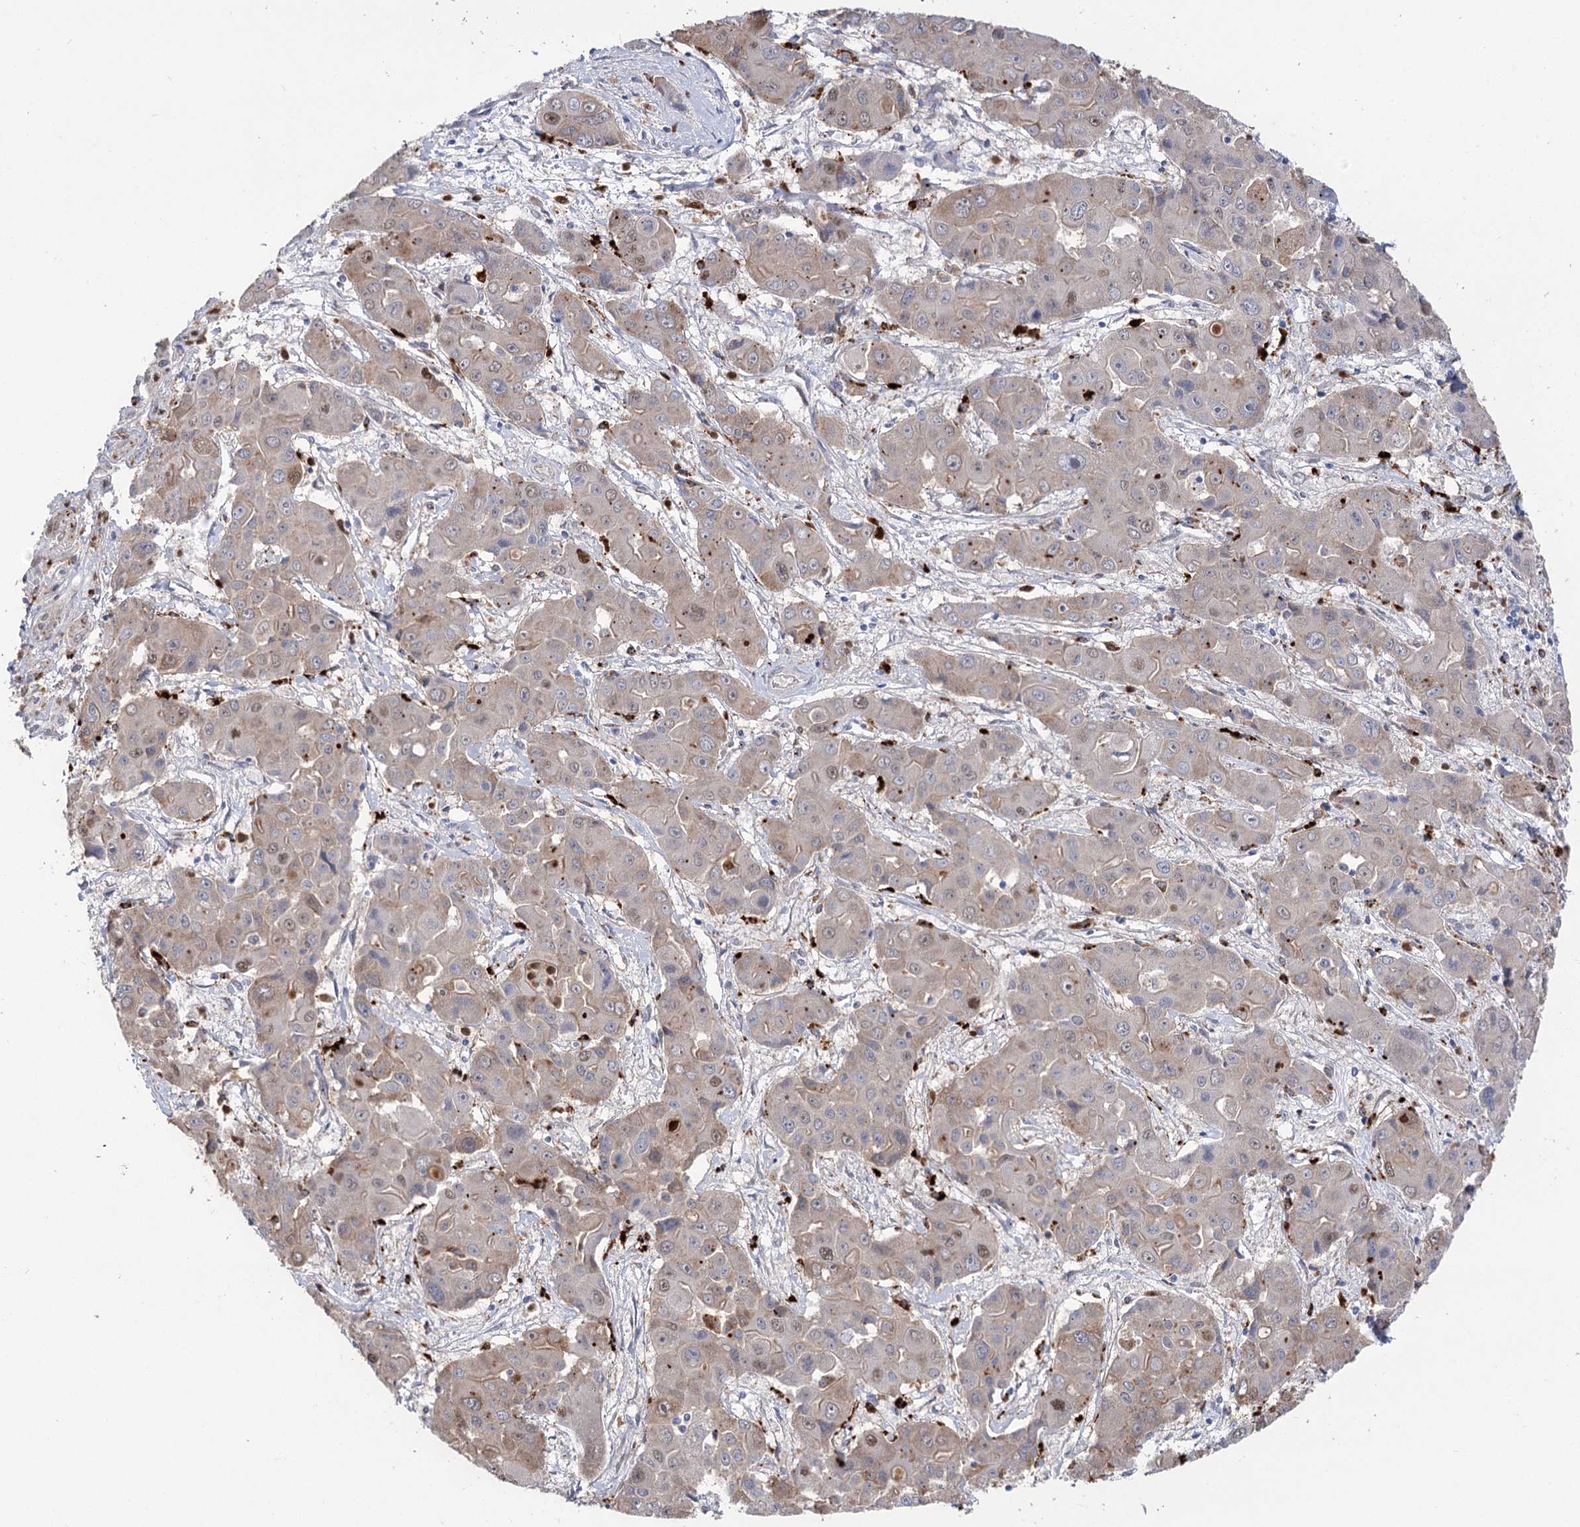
{"staining": {"intensity": "moderate", "quantity": "<25%", "location": "nuclear"}, "tissue": "liver cancer", "cell_type": "Tumor cells", "image_type": "cancer", "snomed": [{"axis": "morphology", "description": "Cholangiocarcinoma"}, {"axis": "topography", "description": "Liver"}], "caption": "Human liver cholangiocarcinoma stained with a protein marker displays moderate staining in tumor cells.", "gene": "SIAE", "patient": {"sex": "male", "age": 67}}